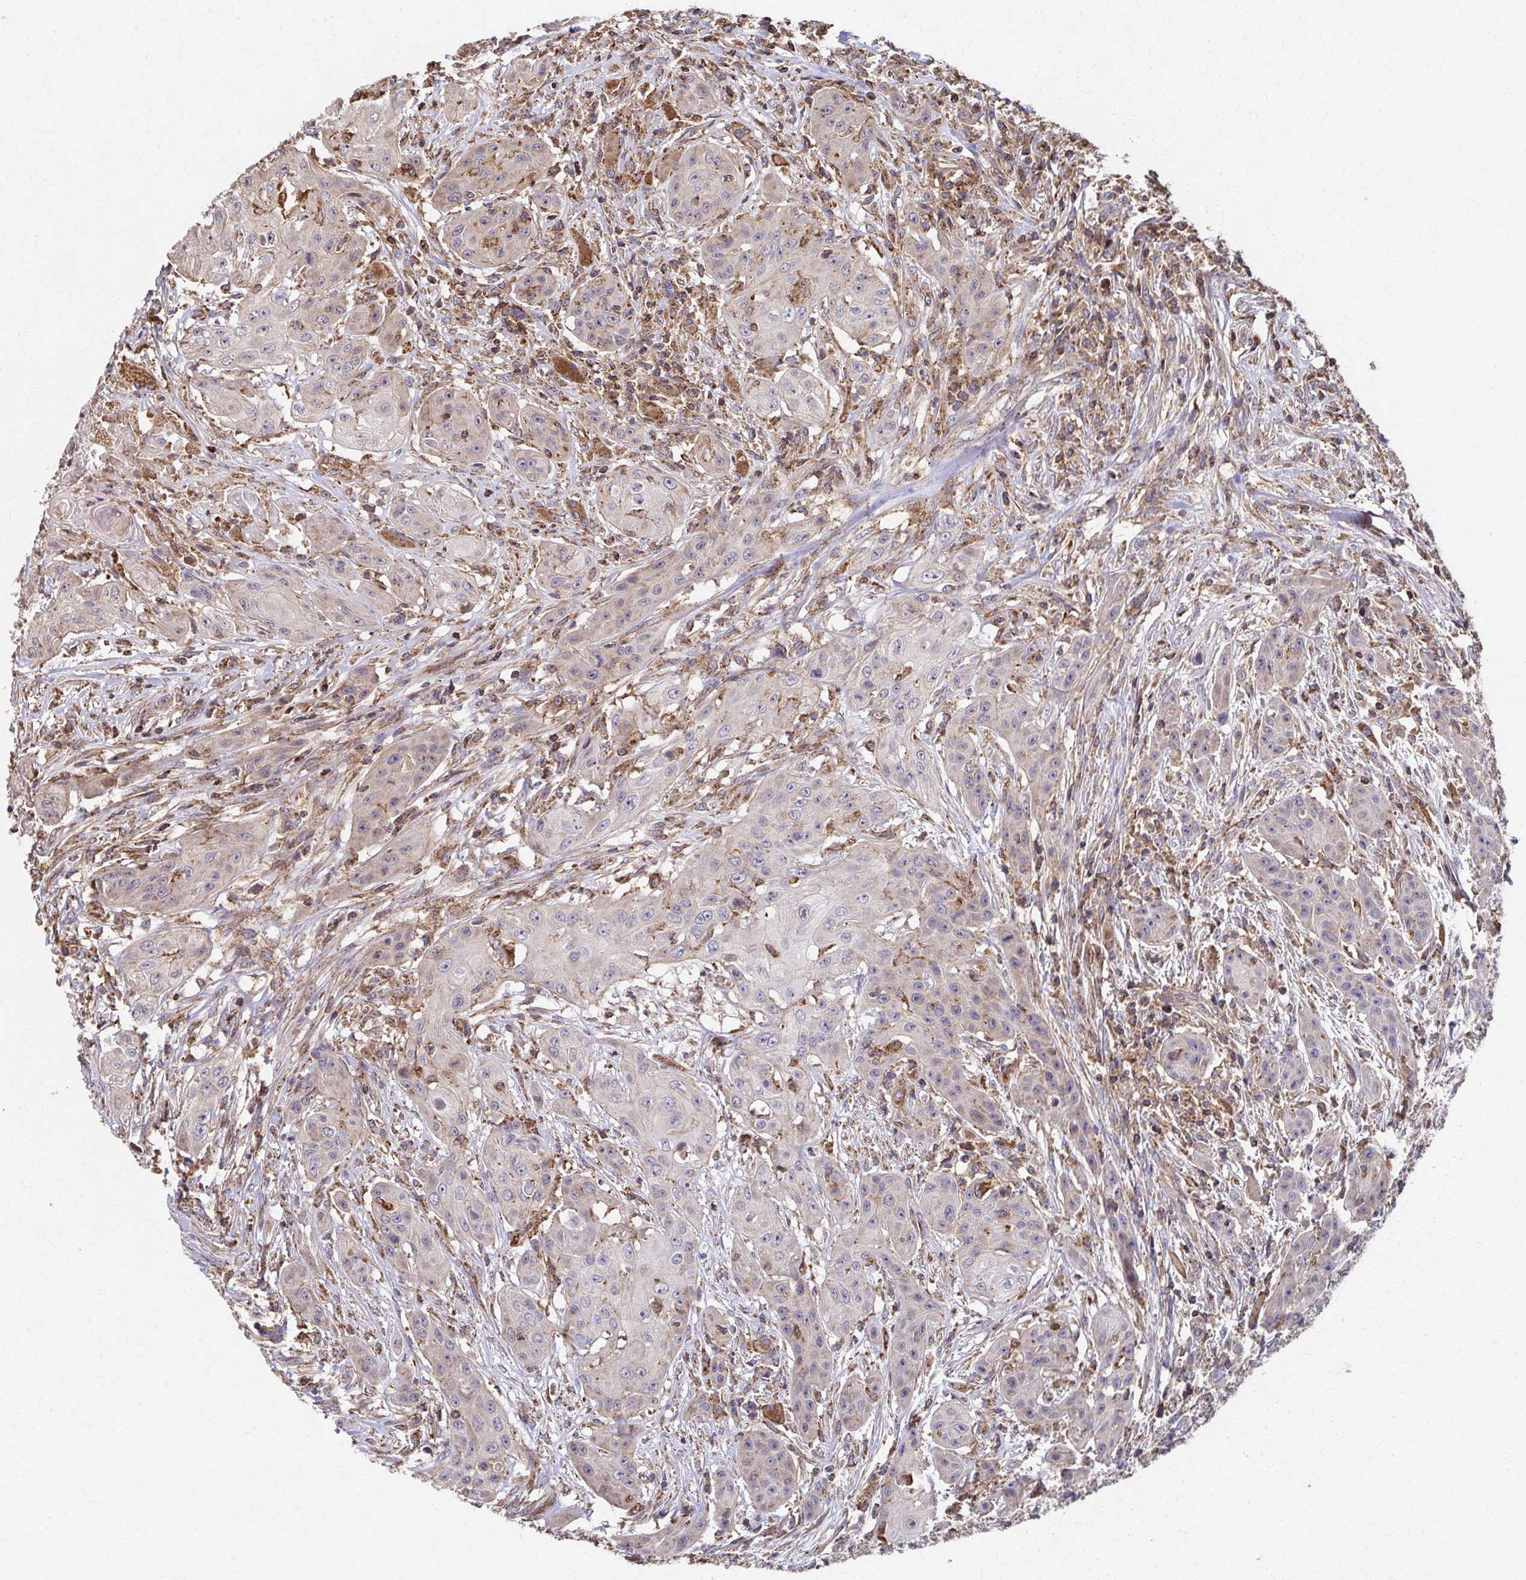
{"staining": {"intensity": "weak", "quantity": "<25%", "location": "cytoplasmic/membranous"}, "tissue": "head and neck cancer", "cell_type": "Tumor cells", "image_type": "cancer", "snomed": [{"axis": "morphology", "description": "Squamous cell carcinoma, NOS"}, {"axis": "topography", "description": "Oral tissue"}, {"axis": "topography", "description": "Head-Neck"}, {"axis": "topography", "description": "Neck, NOS"}], "caption": "High power microscopy histopathology image of an immunohistochemistry (IHC) histopathology image of head and neck squamous cell carcinoma, revealing no significant staining in tumor cells. The staining is performed using DAB (3,3'-diaminobenzidine) brown chromogen with nuclei counter-stained in using hematoxylin.", "gene": "KLHL34", "patient": {"sex": "female", "age": 55}}